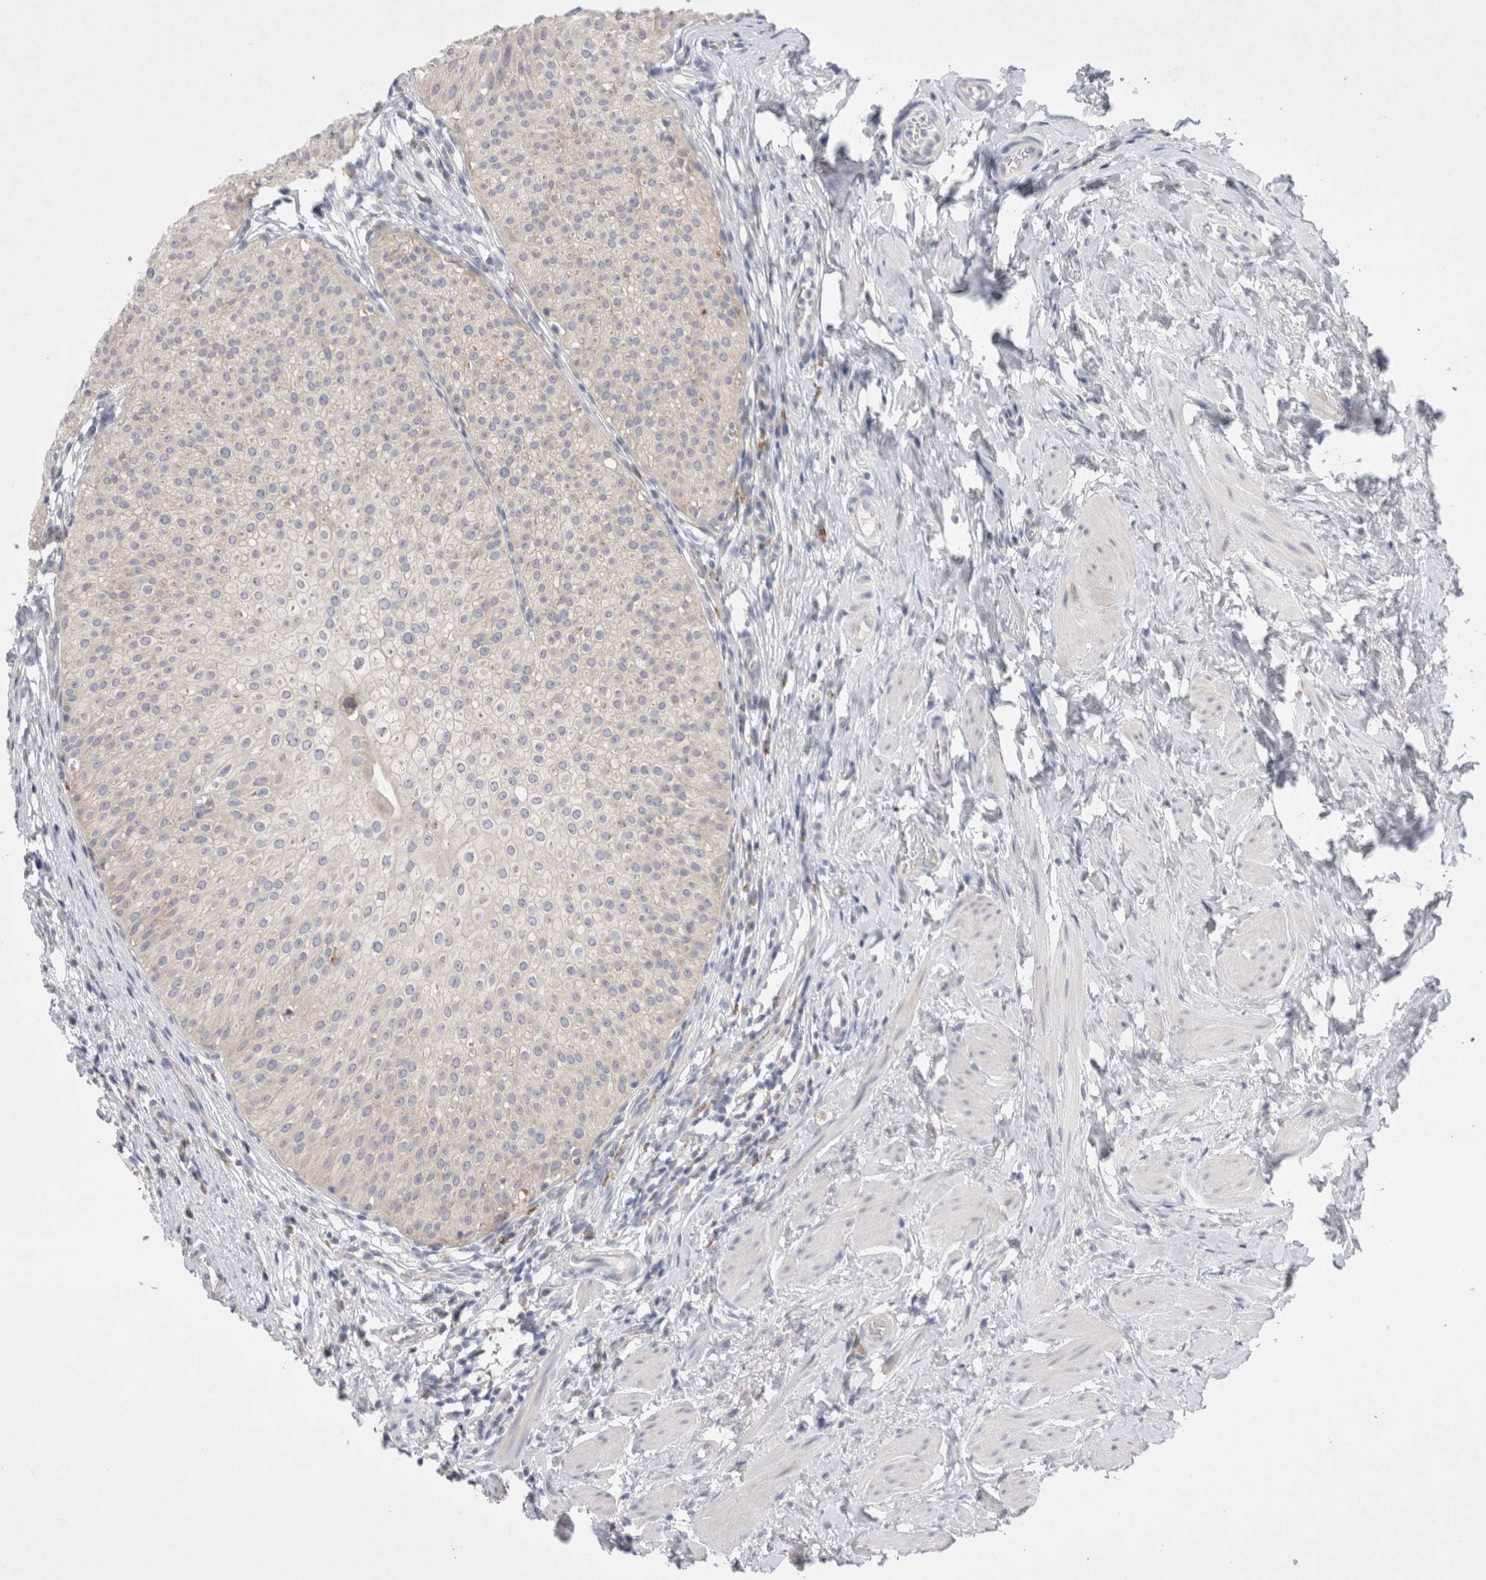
{"staining": {"intensity": "negative", "quantity": "none", "location": "none"}, "tissue": "urothelial cancer", "cell_type": "Tumor cells", "image_type": "cancer", "snomed": [{"axis": "morphology", "description": "Normal tissue, NOS"}, {"axis": "morphology", "description": "Urothelial carcinoma, Low grade"}, {"axis": "topography", "description": "Smooth muscle"}, {"axis": "topography", "description": "Urinary bladder"}], "caption": "This is an IHC photomicrograph of urothelial cancer. There is no expression in tumor cells.", "gene": "RBM12B", "patient": {"sex": "male", "age": 60}}